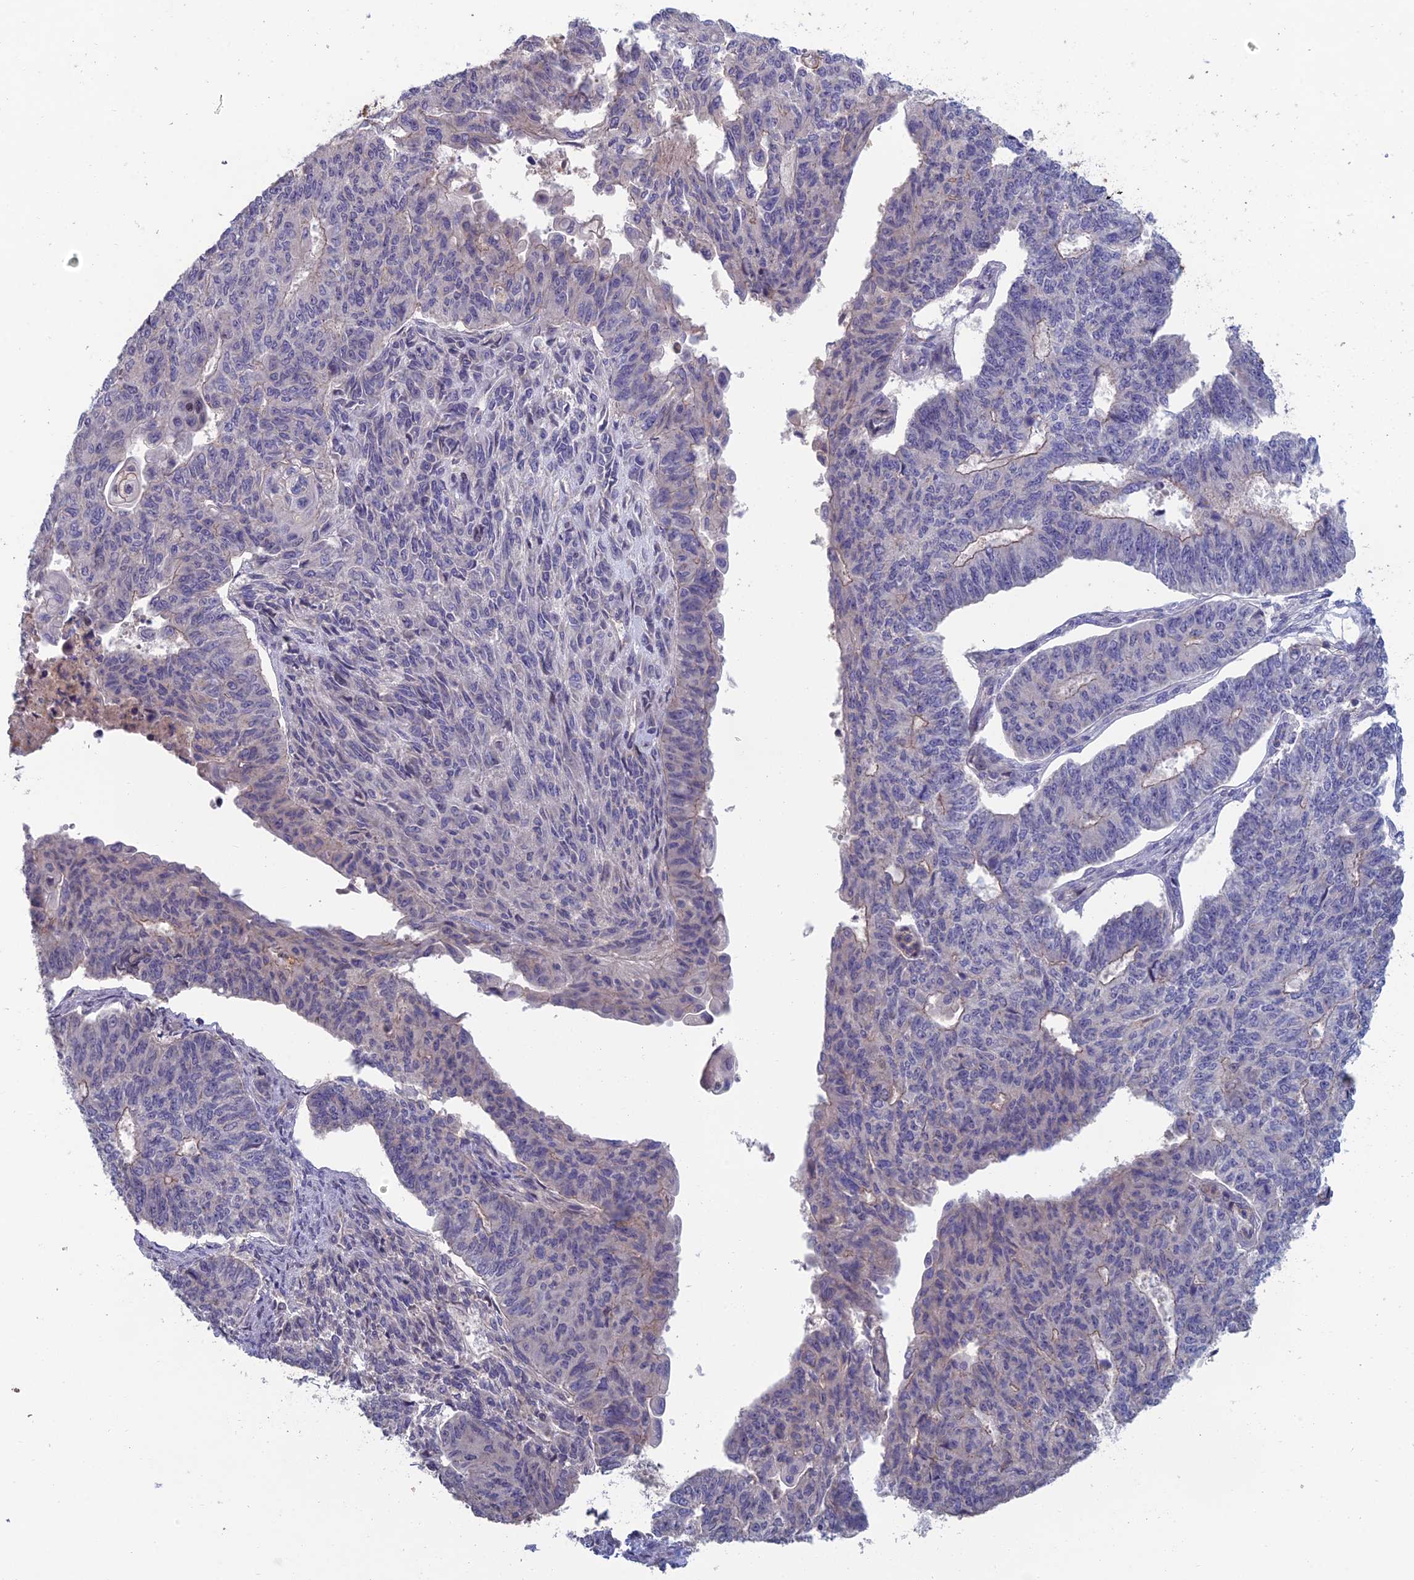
{"staining": {"intensity": "negative", "quantity": "none", "location": "none"}, "tissue": "endometrial cancer", "cell_type": "Tumor cells", "image_type": "cancer", "snomed": [{"axis": "morphology", "description": "Adenocarcinoma, NOS"}, {"axis": "topography", "description": "Endometrium"}], "caption": "The micrograph shows no significant staining in tumor cells of endometrial cancer (adenocarcinoma).", "gene": "USP37", "patient": {"sex": "female", "age": 32}}